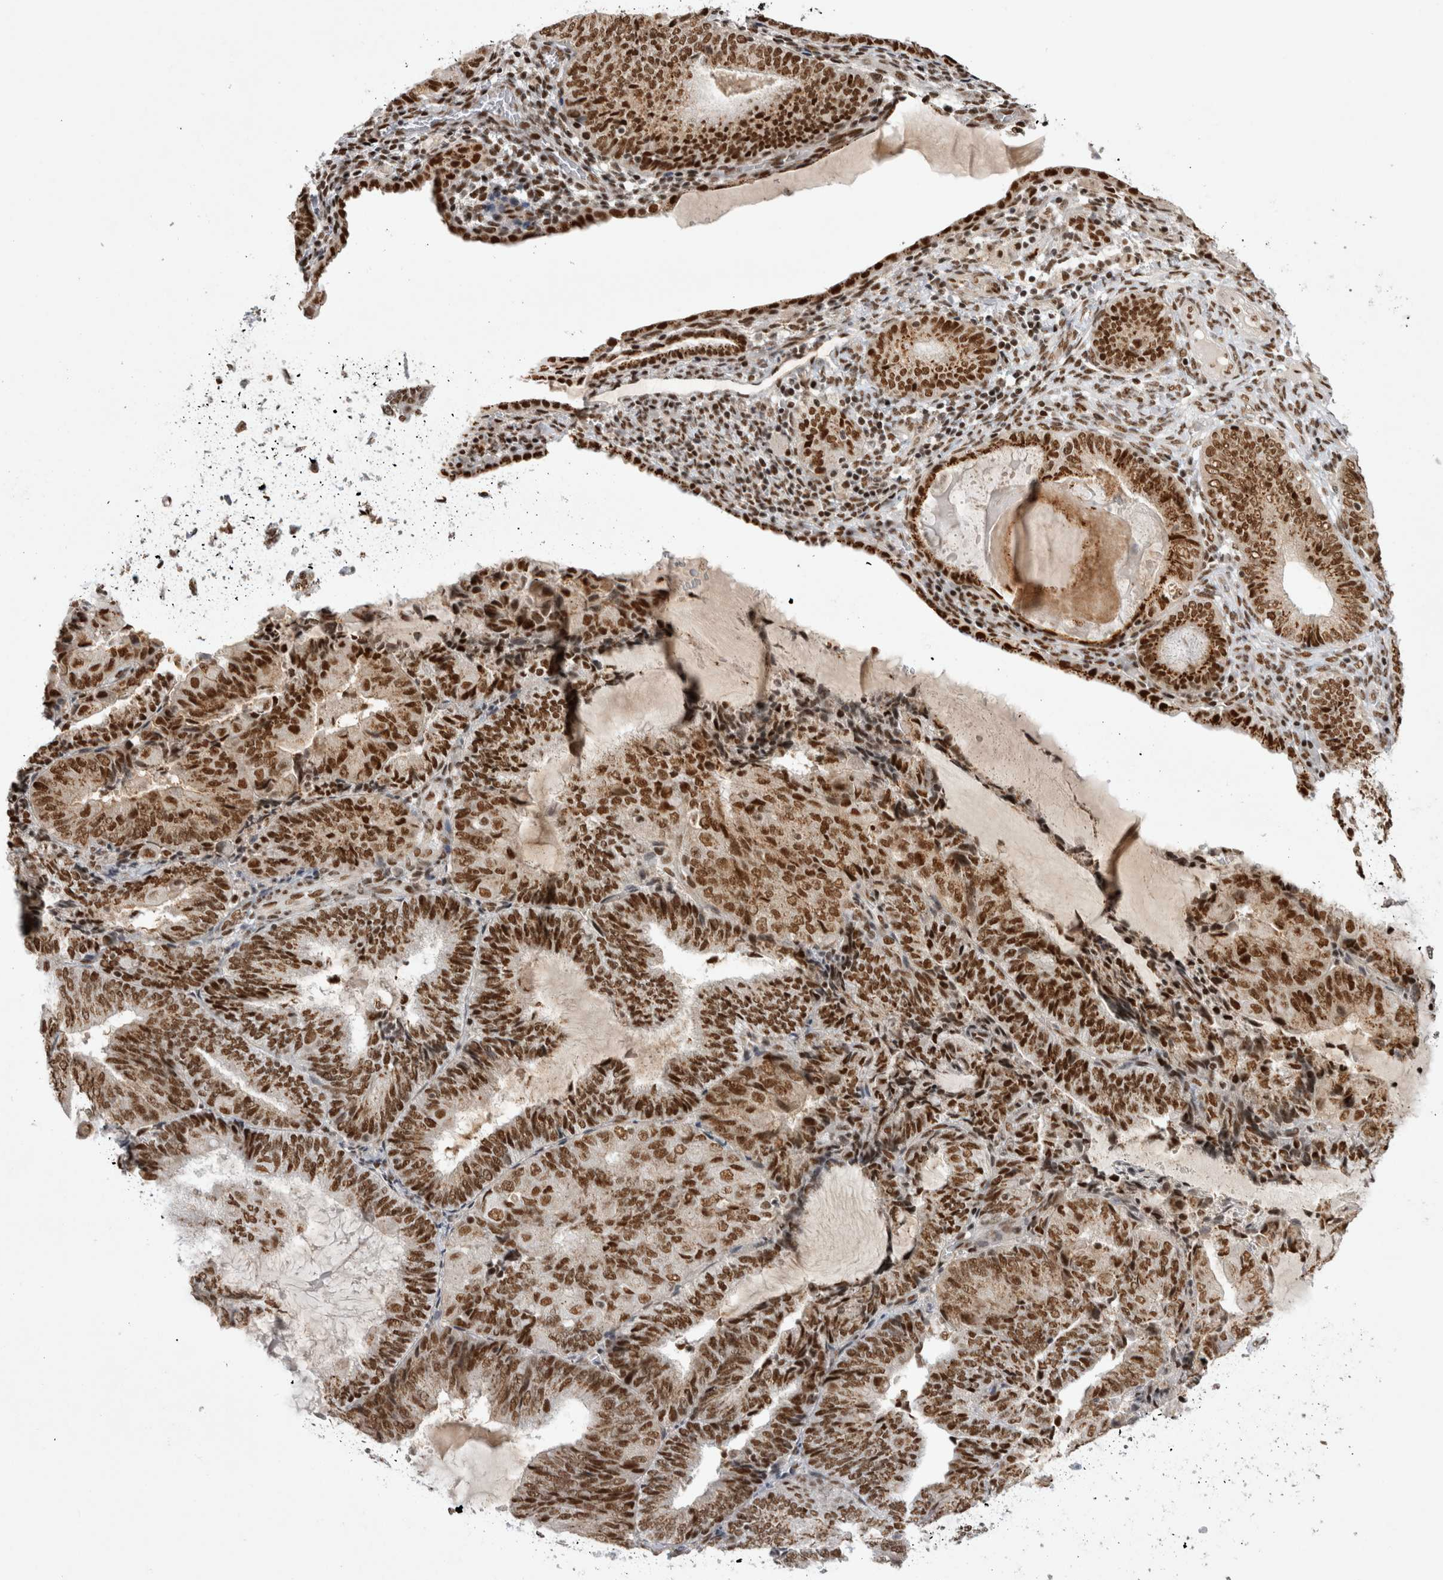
{"staining": {"intensity": "strong", "quantity": ">75%", "location": "nuclear"}, "tissue": "endometrial cancer", "cell_type": "Tumor cells", "image_type": "cancer", "snomed": [{"axis": "morphology", "description": "Adenocarcinoma, NOS"}, {"axis": "topography", "description": "Endometrium"}], "caption": "Immunohistochemistry of human endometrial cancer (adenocarcinoma) displays high levels of strong nuclear positivity in approximately >75% of tumor cells. (Stains: DAB (3,3'-diaminobenzidine) in brown, nuclei in blue, Microscopy: brightfield microscopy at high magnification).", "gene": "EYA2", "patient": {"sex": "female", "age": 81}}